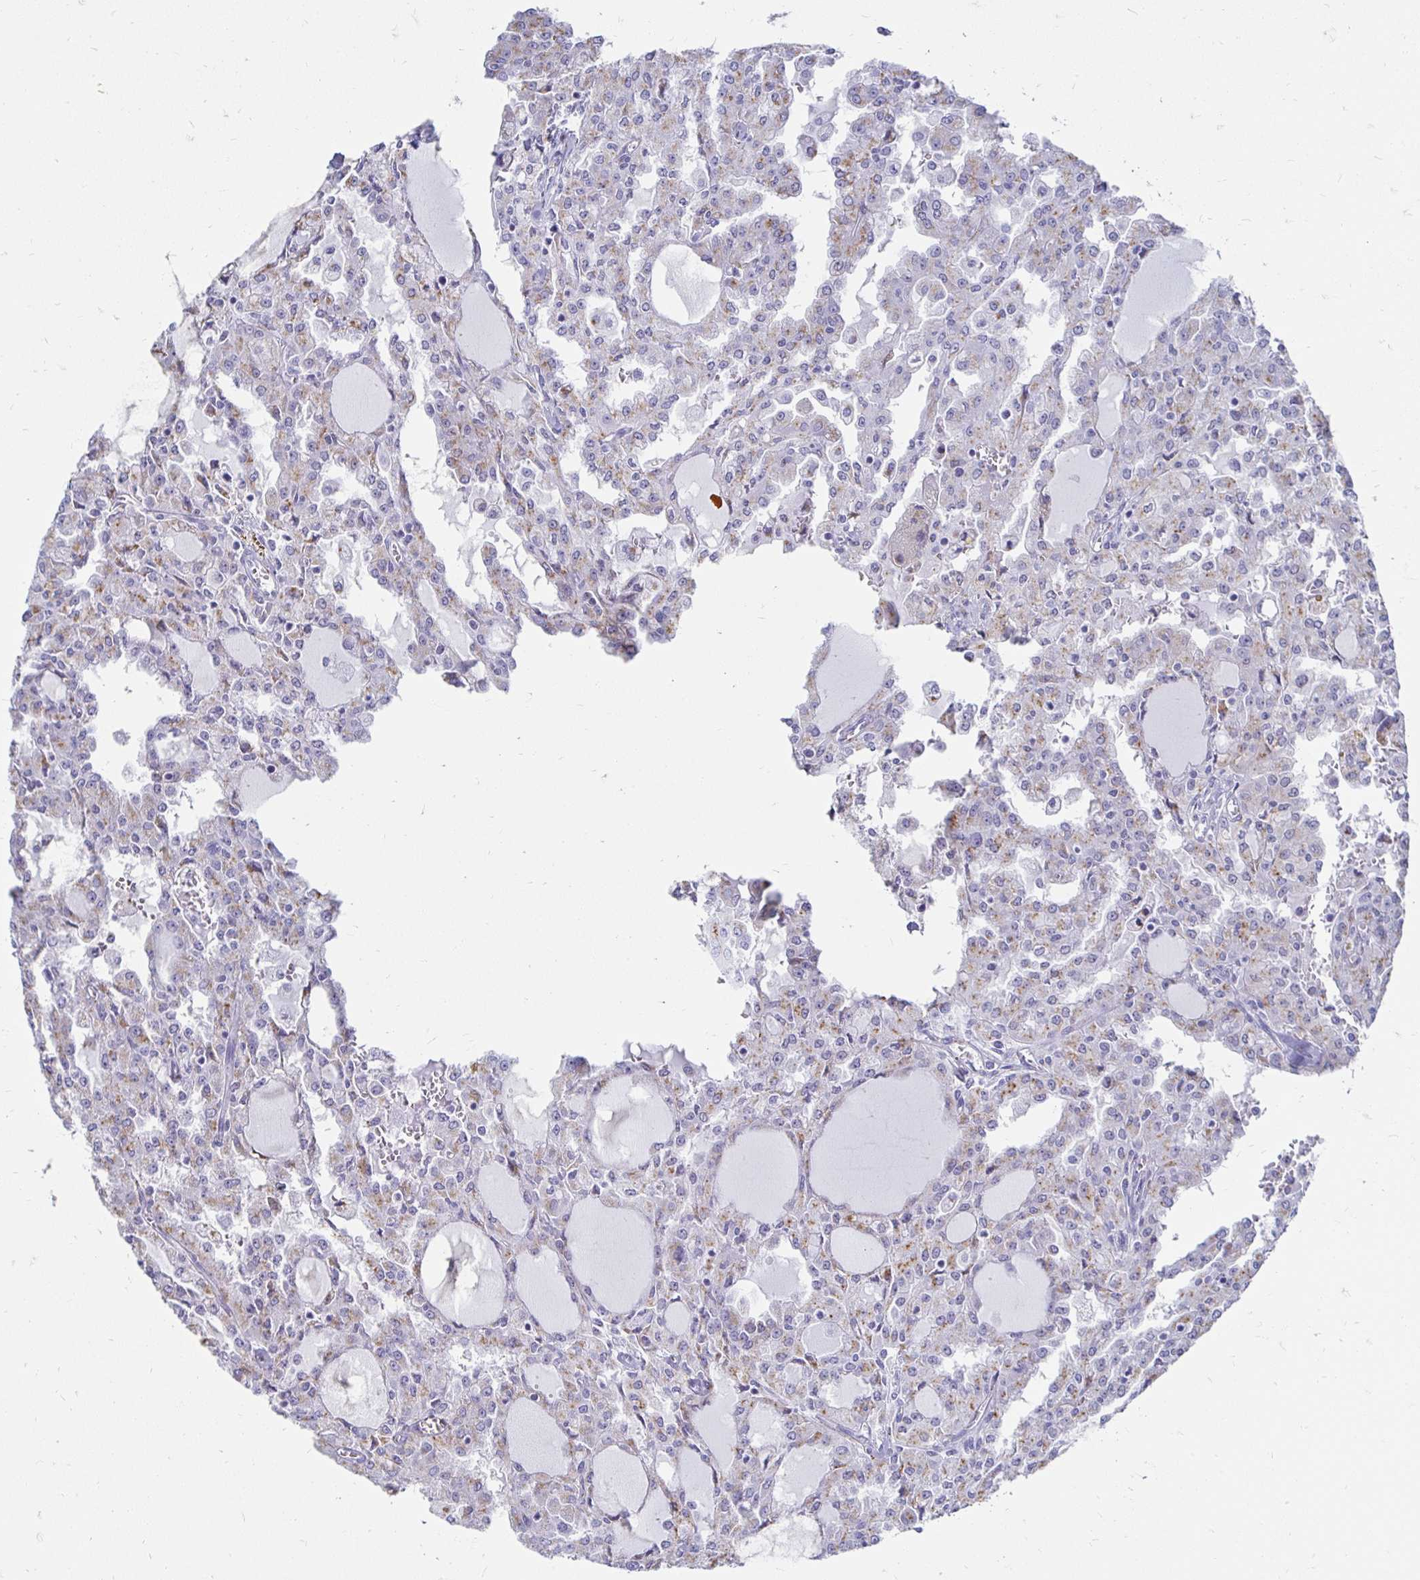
{"staining": {"intensity": "weak", "quantity": "25%-75%", "location": "cytoplasmic/membranous"}, "tissue": "head and neck cancer", "cell_type": "Tumor cells", "image_type": "cancer", "snomed": [{"axis": "morphology", "description": "Adenocarcinoma, NOS"}, {"axis": "topography", "description": "Head-Neck"}], "caption": "Tumor cells demonstrate low levels of weak cytoplasmic/membranous expression in about 25%-75% of cells in head and neck cancer (adenocarcinoma).", "gene": "PAGE4", "patient": {"sex": "male", "age": 64}}